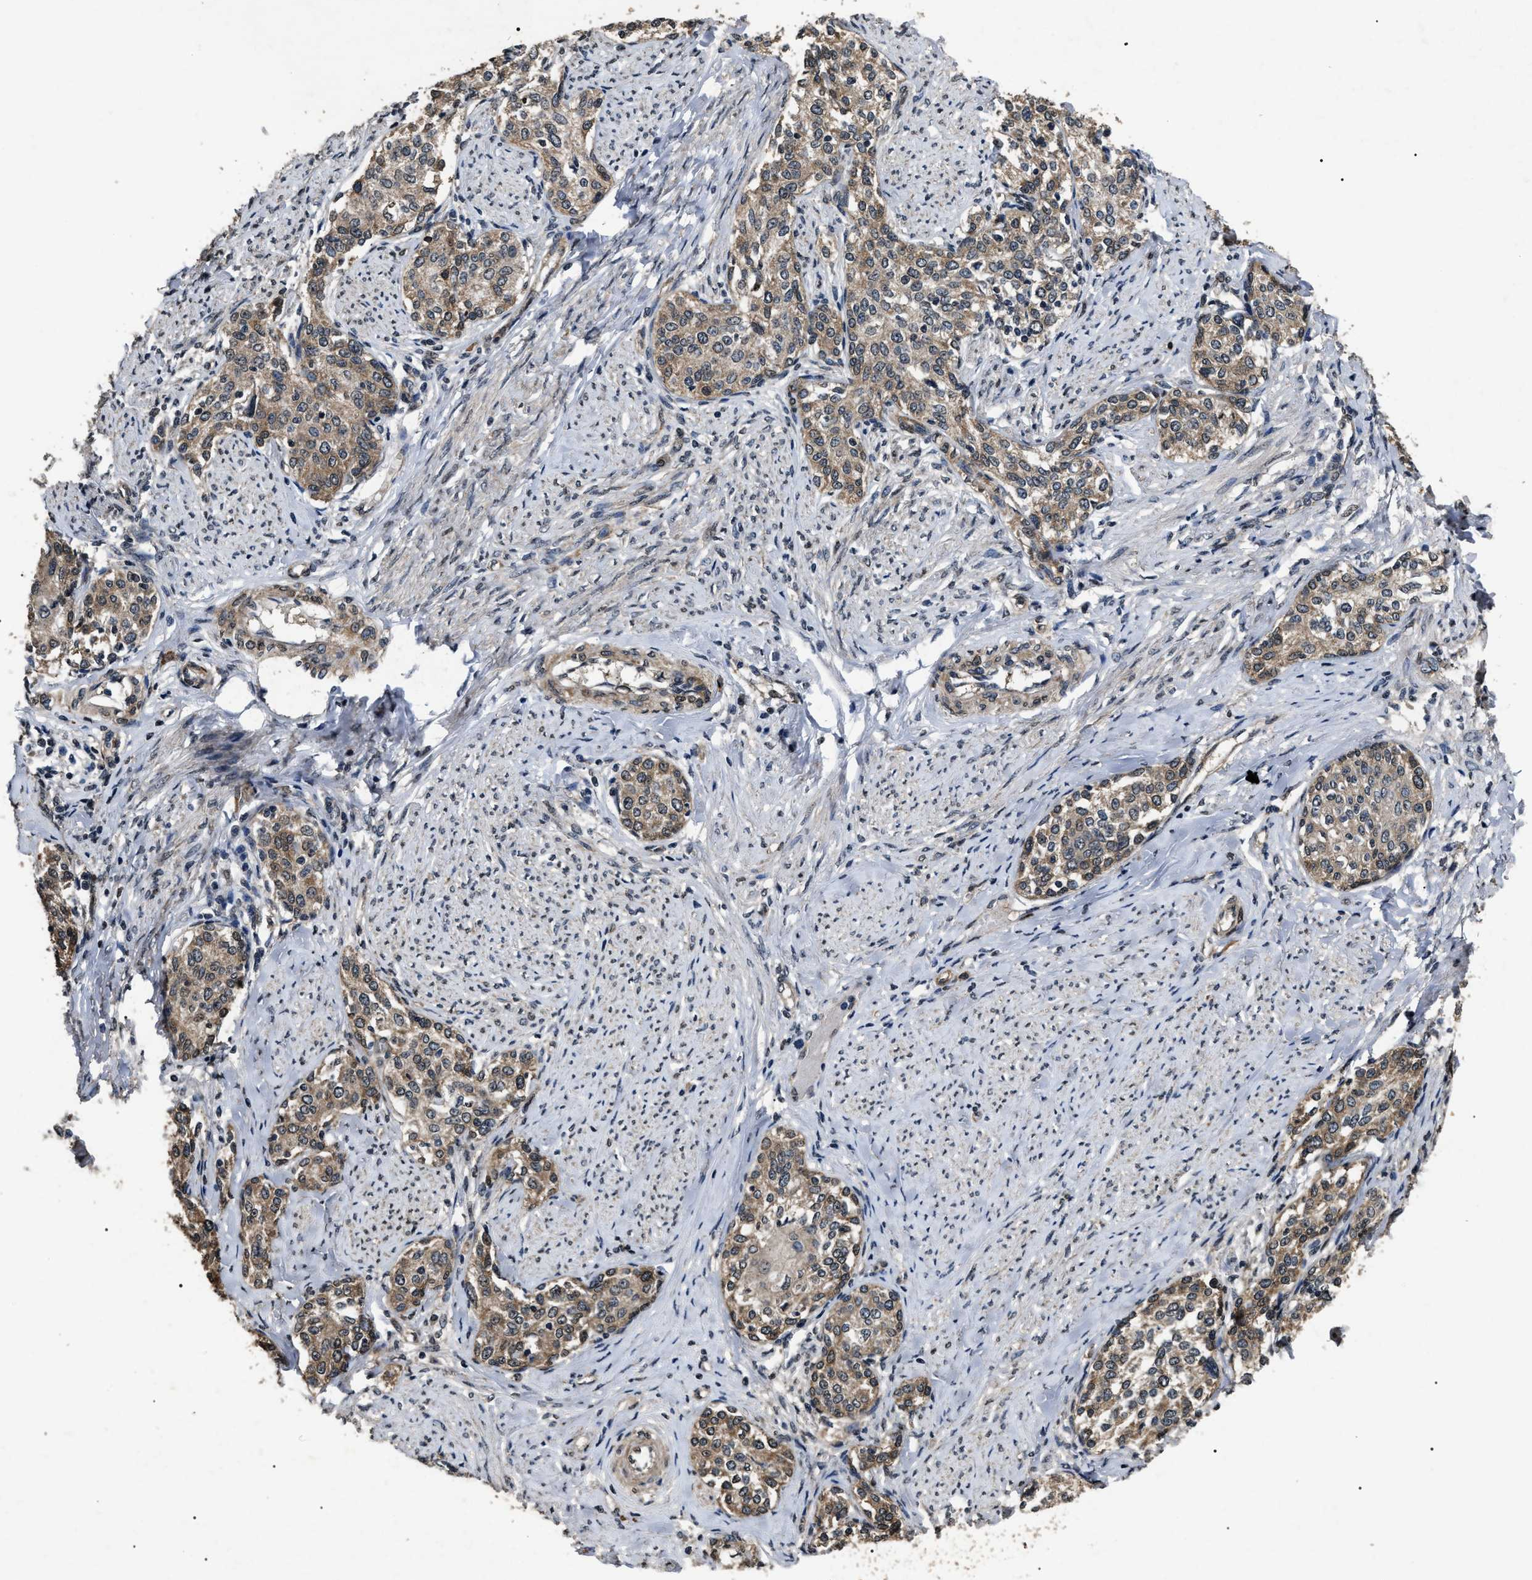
{"staining": {"intensity": "moderate", "quantity": ">75%", "location": "cytoplasmic/membranous"}, "tissue": "cervical cancer", "cell_type": "Tumor cells", "image_type": "cancer", "snomed": [{"axis": "morphology", "description": "Squamous cell carcinoma, NOS"}, {"axis": "morphology", "description": "Adenocarcinoma, NOS"}, {"axis": "topography", "description": "Cervix"}], "caption": "A high-resolution histopathology image shows IHC staining of cervical cancer, which demonstrates moderate cytoplasmic/membranous positivity in approximately >75% of tumor cells. (DAB = brown stain, brightfield microscopy at high magnification).", "gene": "ANP32E", "patient": {"sex": "female", "age": 52}}